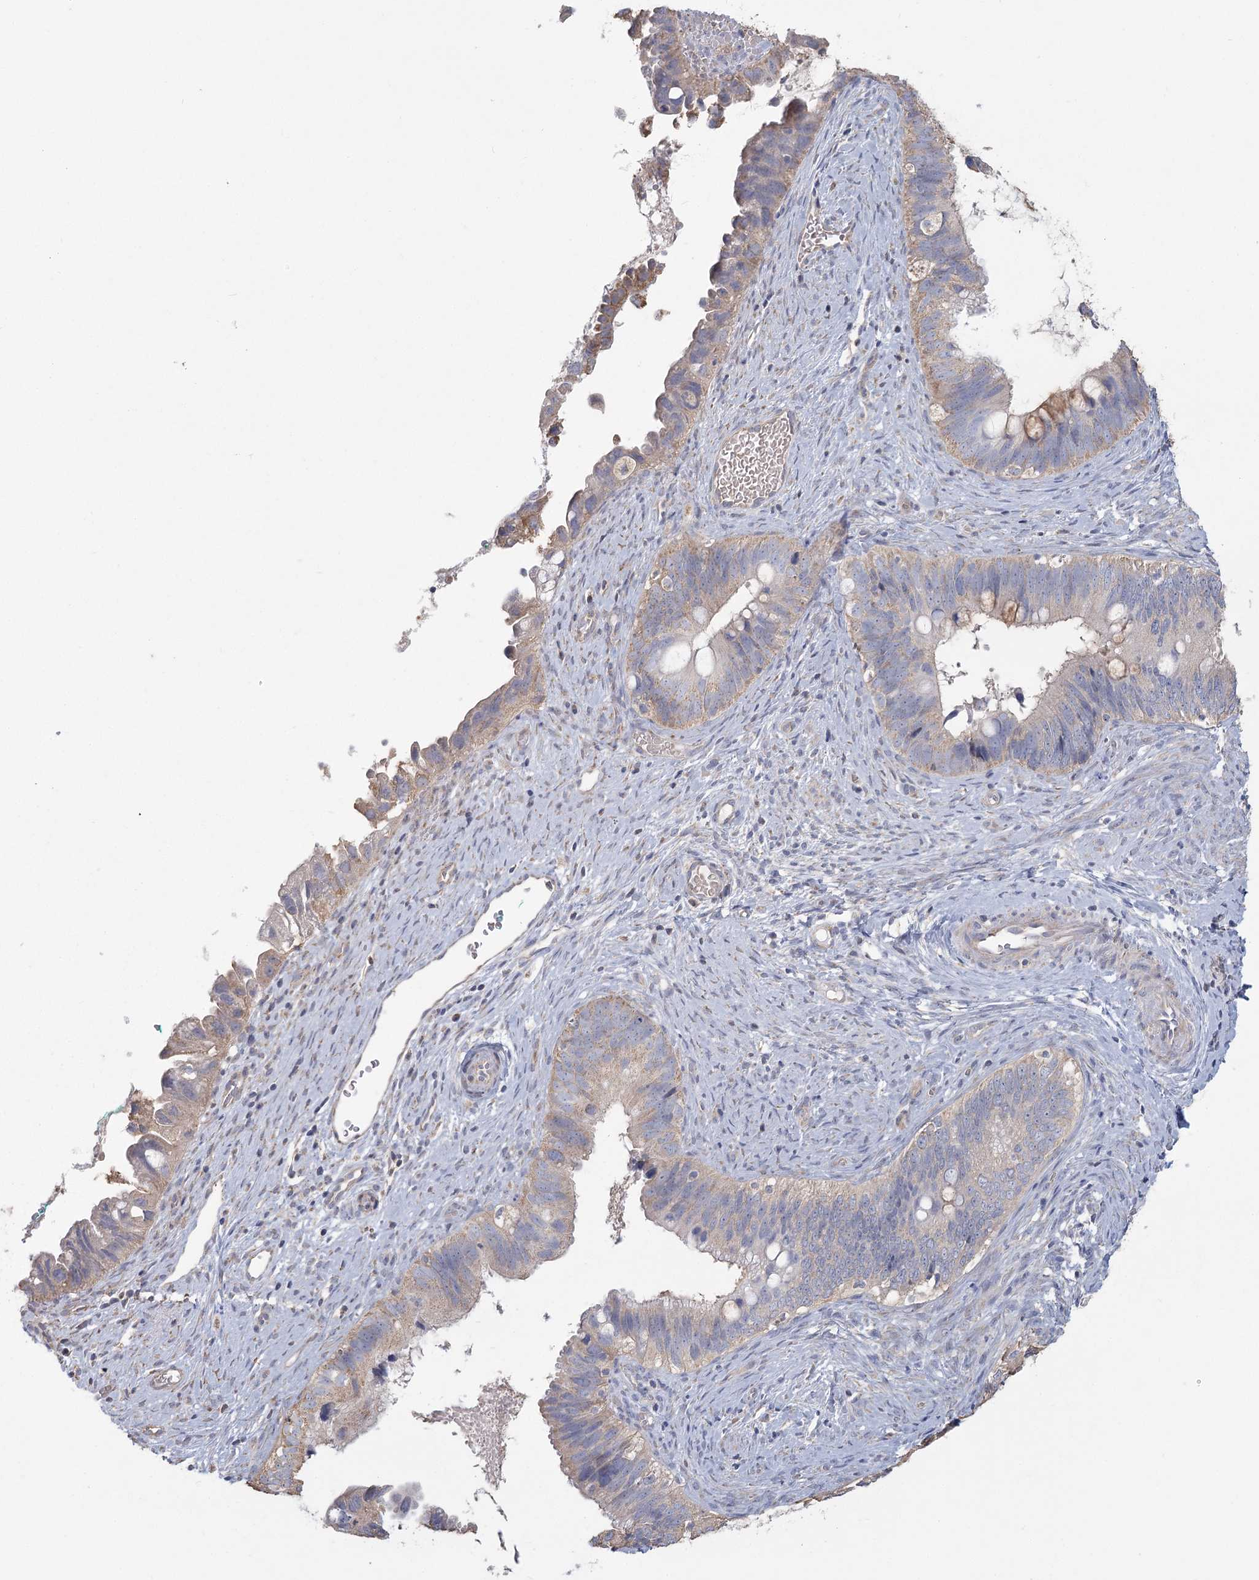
{"staining": {"intensity": "weak", "quantity": "<25%", "location": "cytoplasmic/membranous"}, "tissue": "cervical cancer", "cell_type": "Tumor cells", "image_type": "cancer", "snomed": [{"axis": "morphology", "description": "Adenocarcinoma, NOS"}, {"axis": "topography", "description": "Cervix"}], "caption": "High magnification brightfield microscopy of cervical cancer (adenocarcinoma) stained with DAB (3,3'-diaminobenzidine) (brown) and counterstained with hematoxylin (blue): tumor cells show no significant positivity. (DAB (3,3'-diaminobenzidine) IHC, high magnification).", "gene": "CNTLN", "patient": {"sex": "female", "age": 42}}